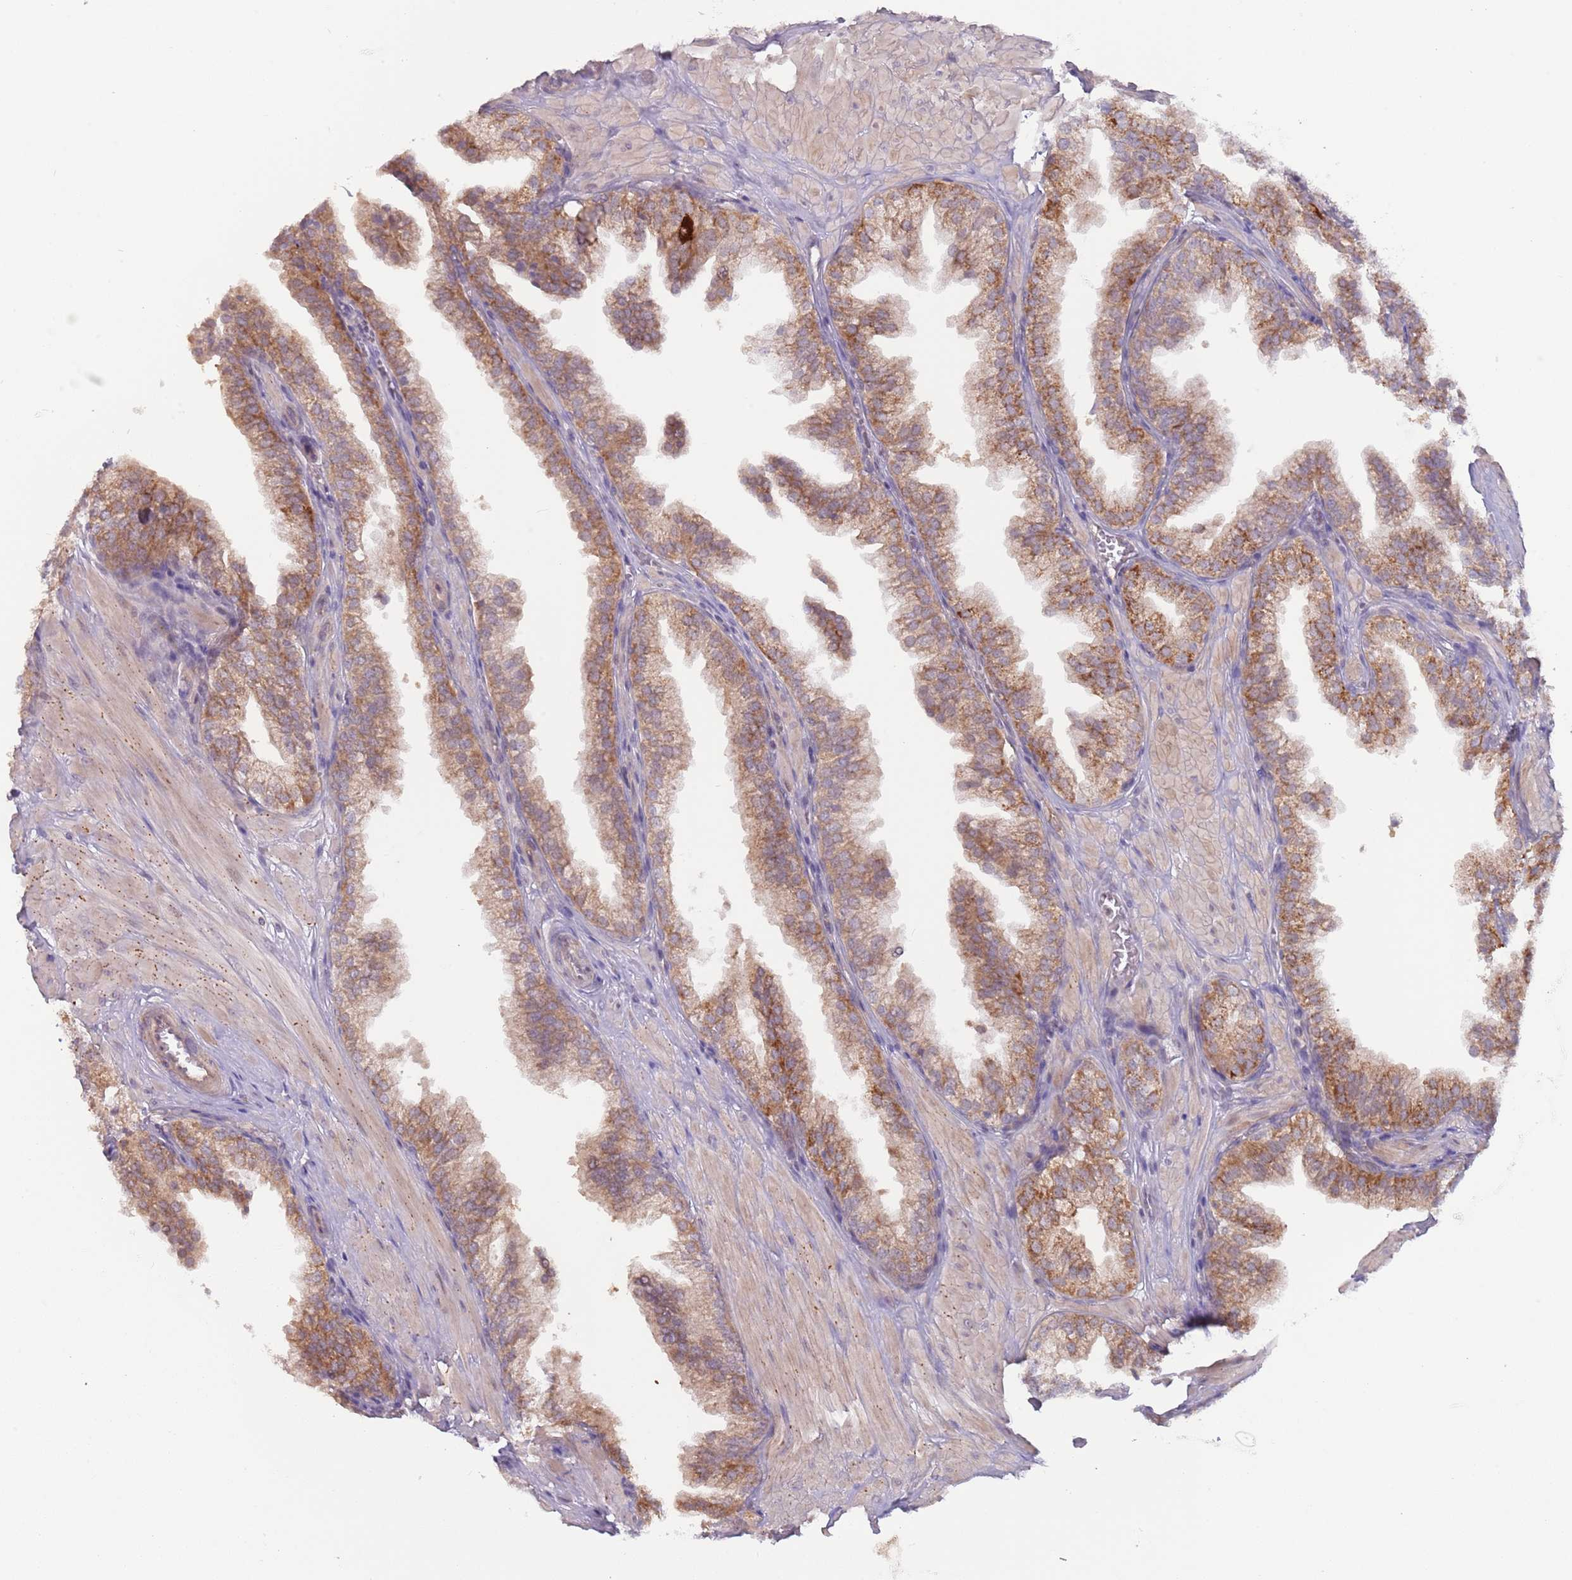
{"staining": {"intensity": "strong", "quantity": "25%-75%", "location": "cytoplasmic/membranous"}, "tissue": "prostate", "cell_type": "Glandular cells", "image_type": "normal", "snomed": [{"axis": "morphology", "description": "Normal tissue, NOS"}, {"axis": "topography", "description": "Prostate"}, {"axis": "topography", "description": "Peripheral nerve tissue"}], "caption": "Protein expression analysis of benign human prostate reveals strong cytoplasmic/membranous positivity in about 25%-75% of glandular cells.", "gene": "LDHD", "patient": {"sex": "male", "age": 55}}